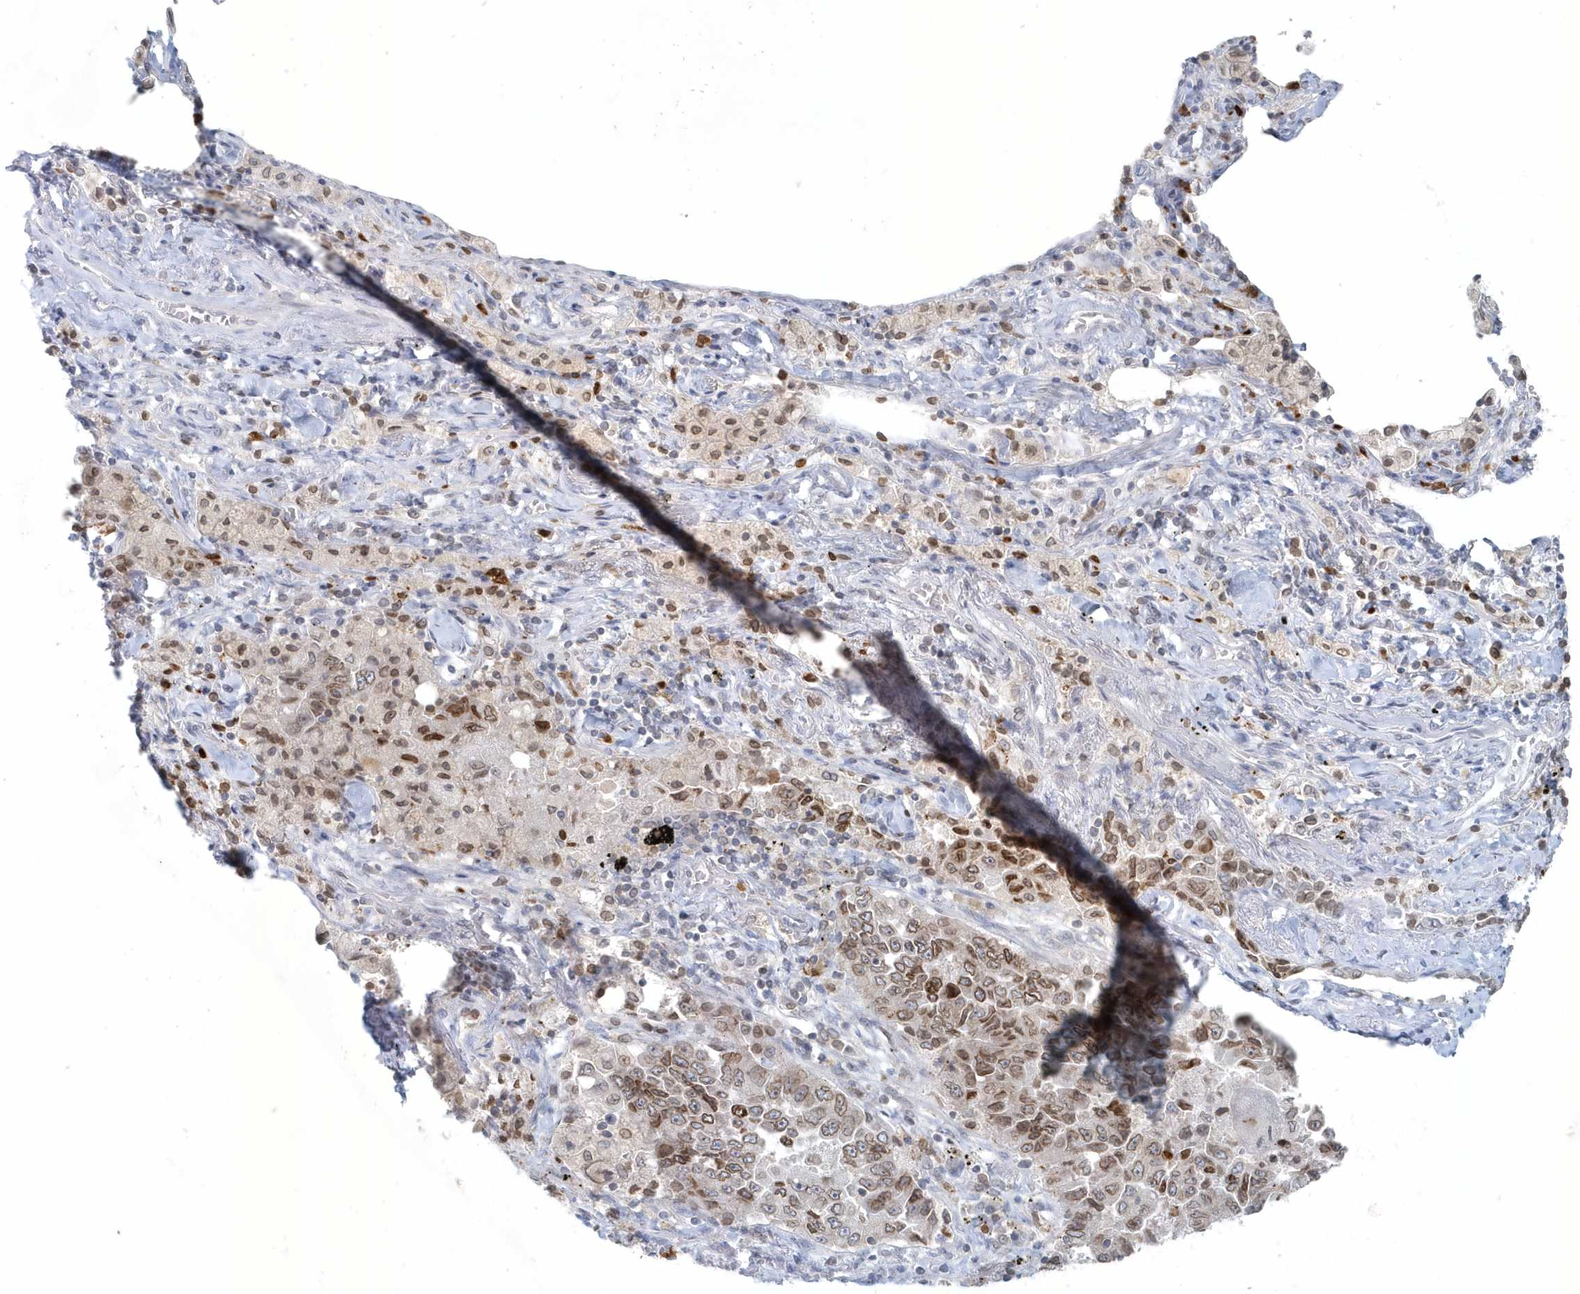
{"staining": {"intensity": "moderate", "quantity": ">75%", "location": "cytoplasmic/membranous,nuclear"}, "tissue": "lung cancer", "cell_type": "Tumor cells", "image_type": "cancer", "snomed": [{"axis": "morphology", "description": "Adenocarcinoma, NOS"}, {"axis": "topography", "description": "Lung"}], "caption": "There is medium levels of moderate cytoplasmic/membranous and nuclear positivity in tumor cells of lung cancer (adenocarcinoma), as demonstrated by immunohistochemical staining (brown color).", "gene": "NUP54", "patient": {"sex": "female", "age": 51}}